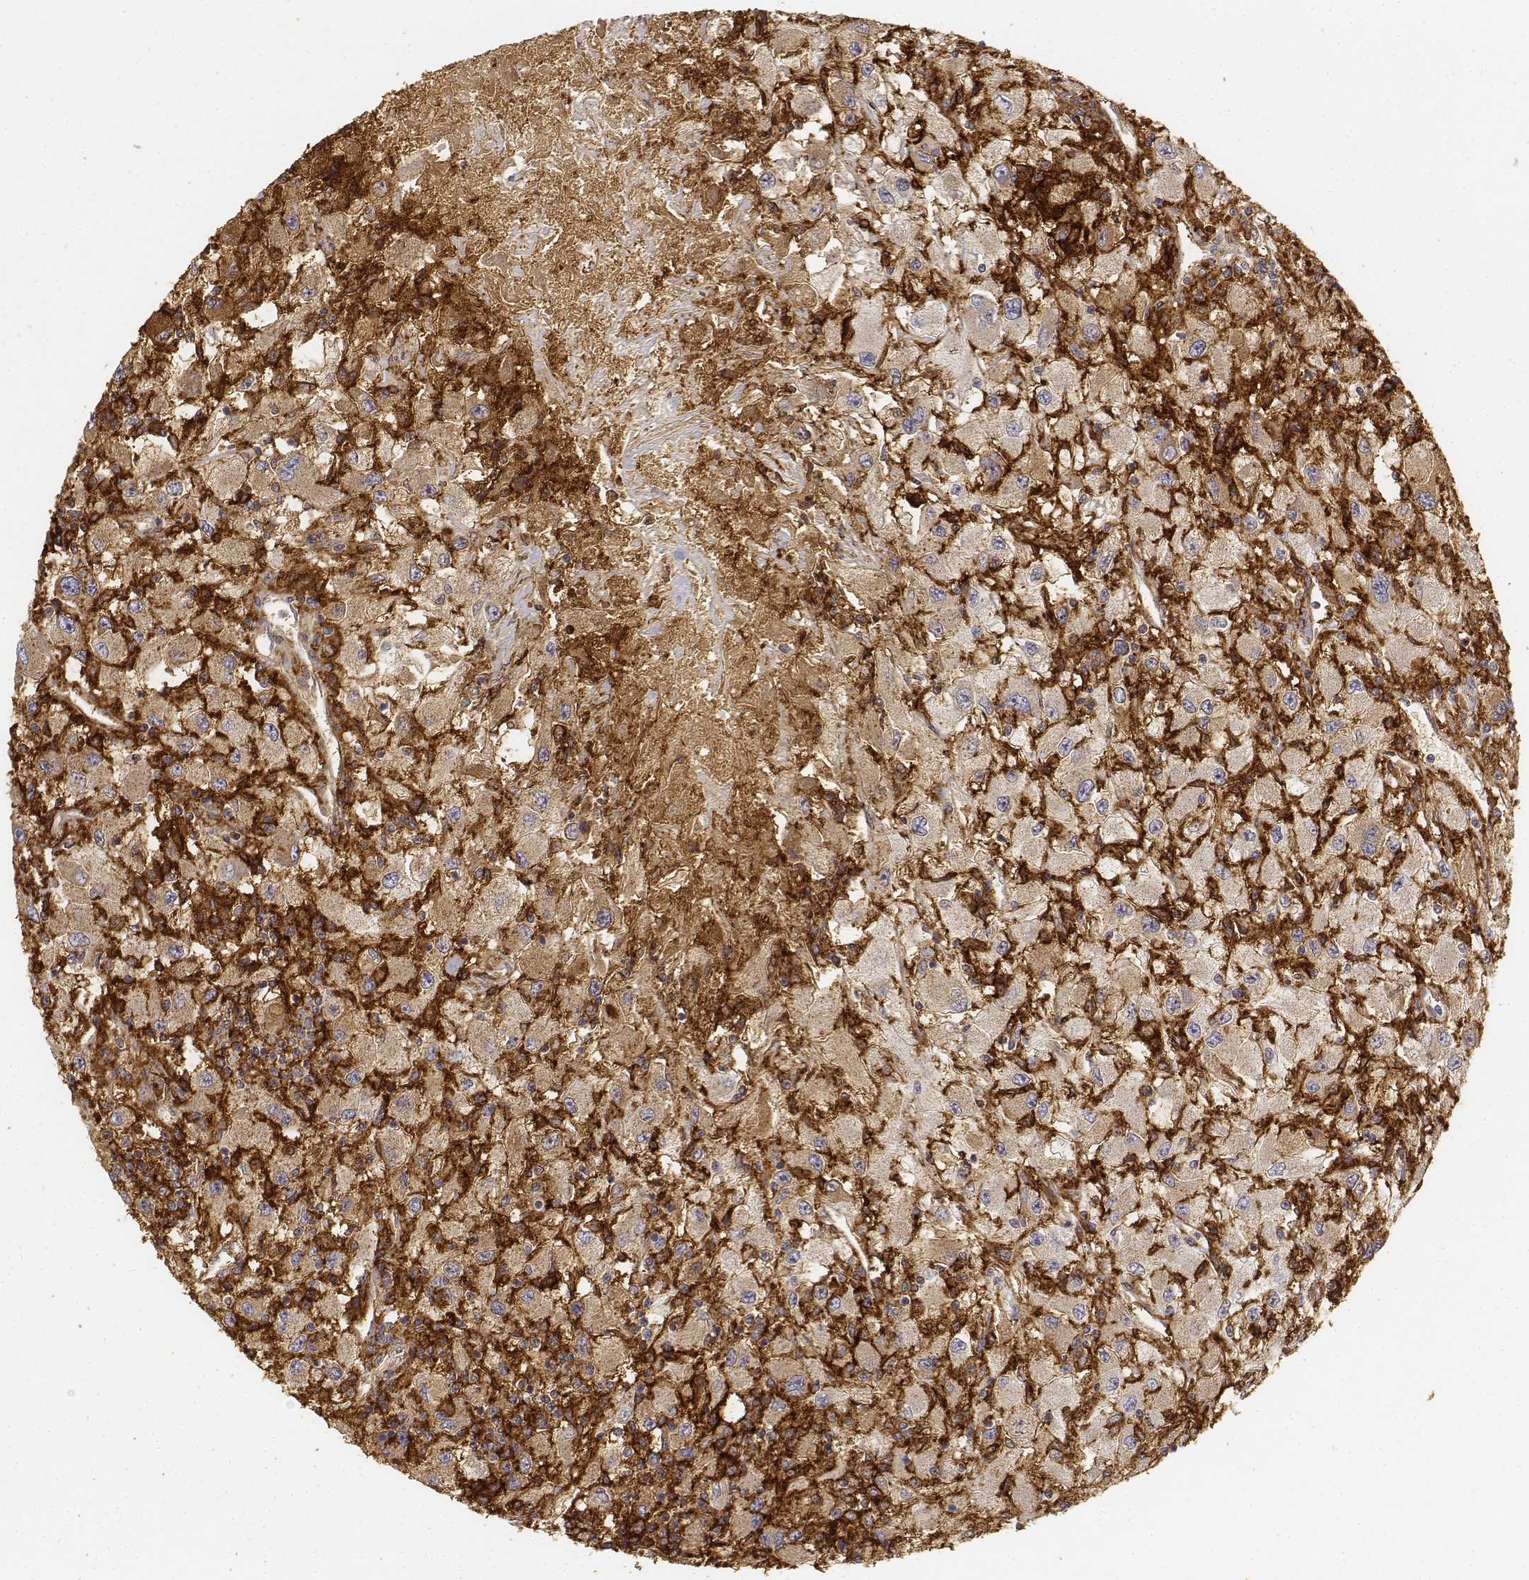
{"staining": {"intensity": "weak", "quantity": "<25%", "location": "cytoplasmic/membranous"}, "tissue": "renal cancer", "cell_type": "Tumor cells", "image_type": "cancer", "snomed": [{"axis": "morphology", "description": "Adenocarcinoma, NOS"}, {"axis": "topography", "description": "Kidney"}], "caption": "Immunohistochemical staining of renal adenocarcinoma reveals no significant positivity in tumor cells. Nuclei are stained in blue.", "gene": "CD14", "patient": {"sex": "female", "age": 67}}